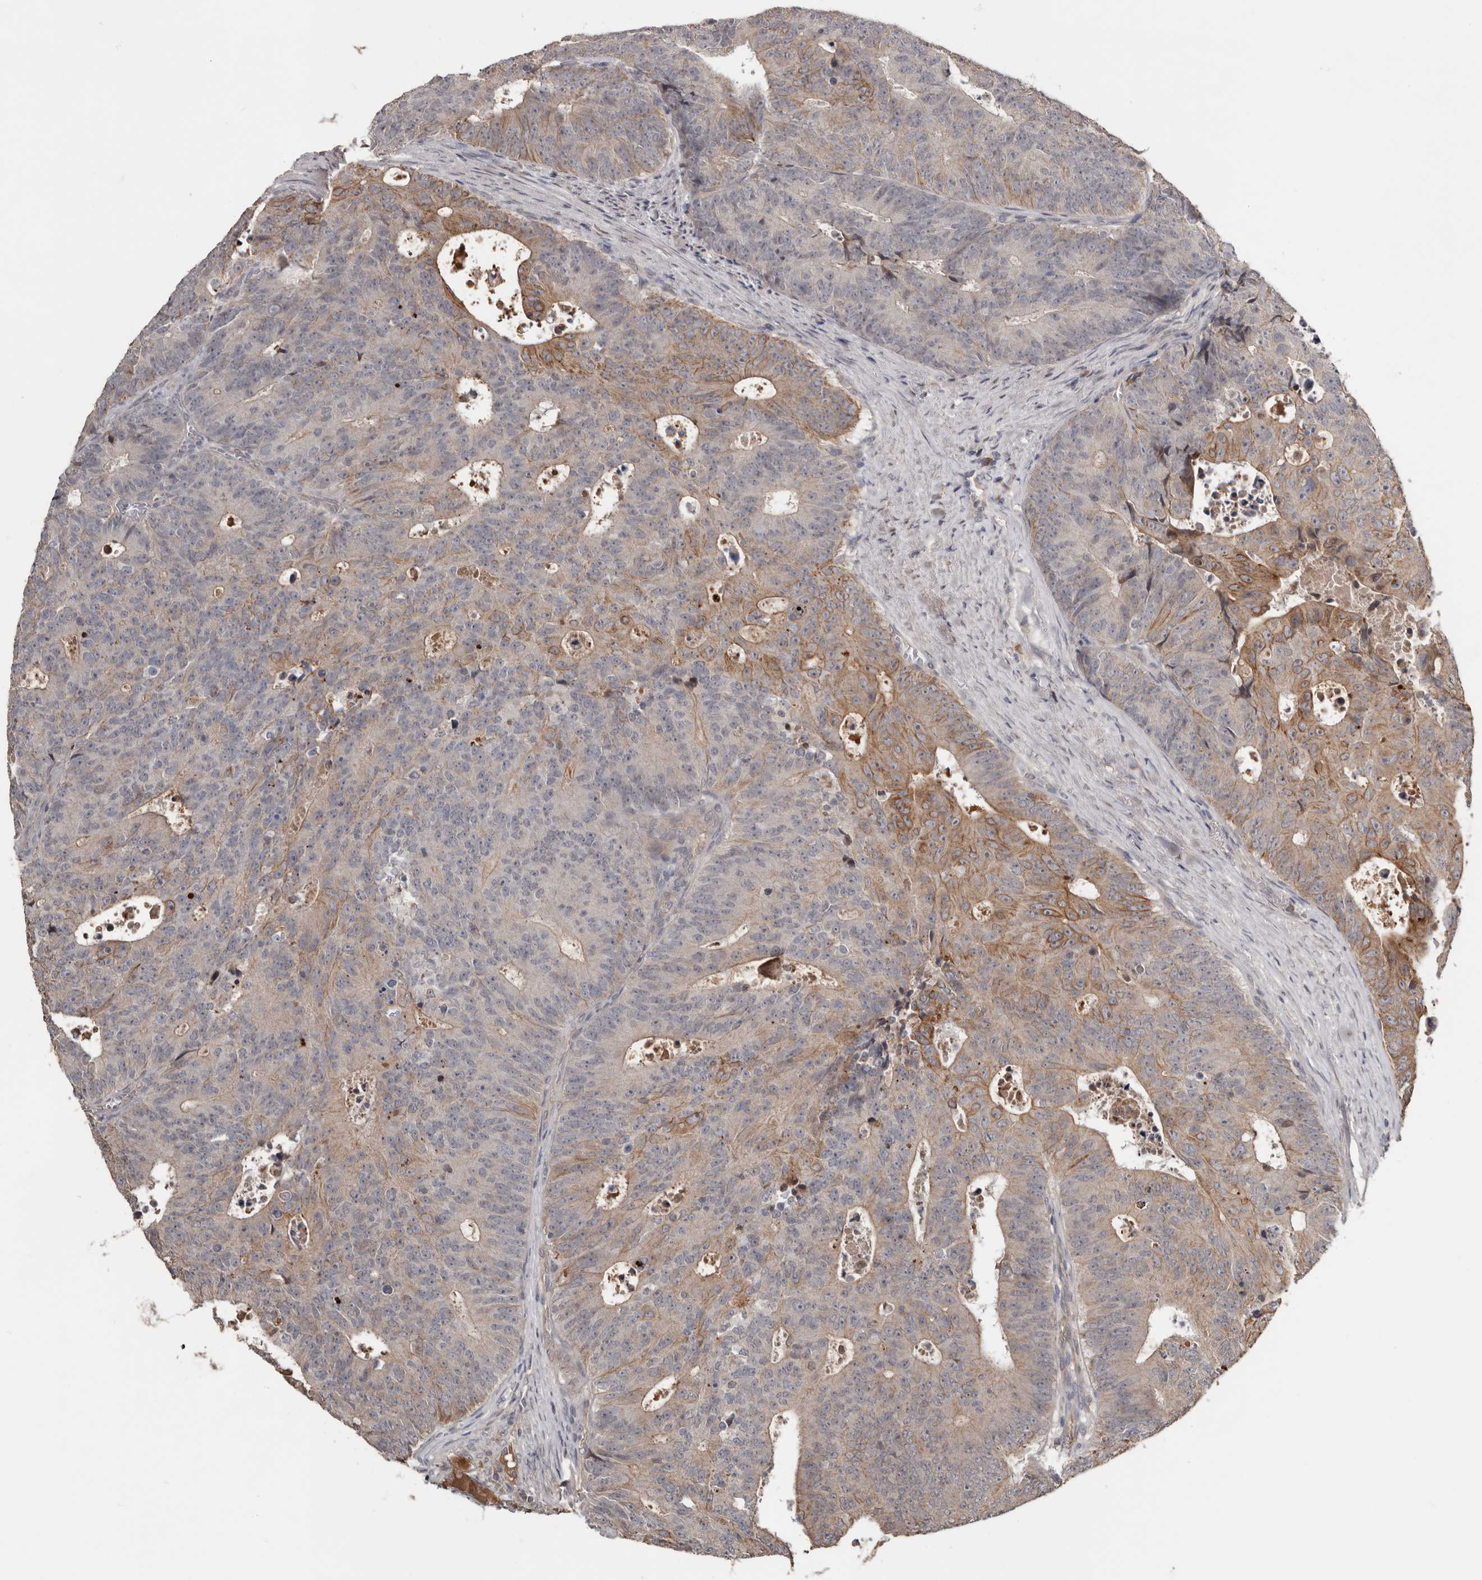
{"staining": {"intensity": "moderate", "quantity": "25%-75%", "location": "cytoplasmic/membranous"}, "tissue": "colorectal cancer", "cell_type": "Tumor cells", "image_type": "cancer", "snomed": [{"axis": "morphology", "description": "Adenocarcinoma, NOS"}, {"axis": "topography", "description": "Colon"}], "caption": "An IHC photomicrograph of neoplastic tissue is shown. Protein staining in brown shows moderate cytoplasmic/membranous positivity in colorectal cancer within tumor cells.", "gene": "NMUR1", "patient": {"sex": "male", "age": 87}}